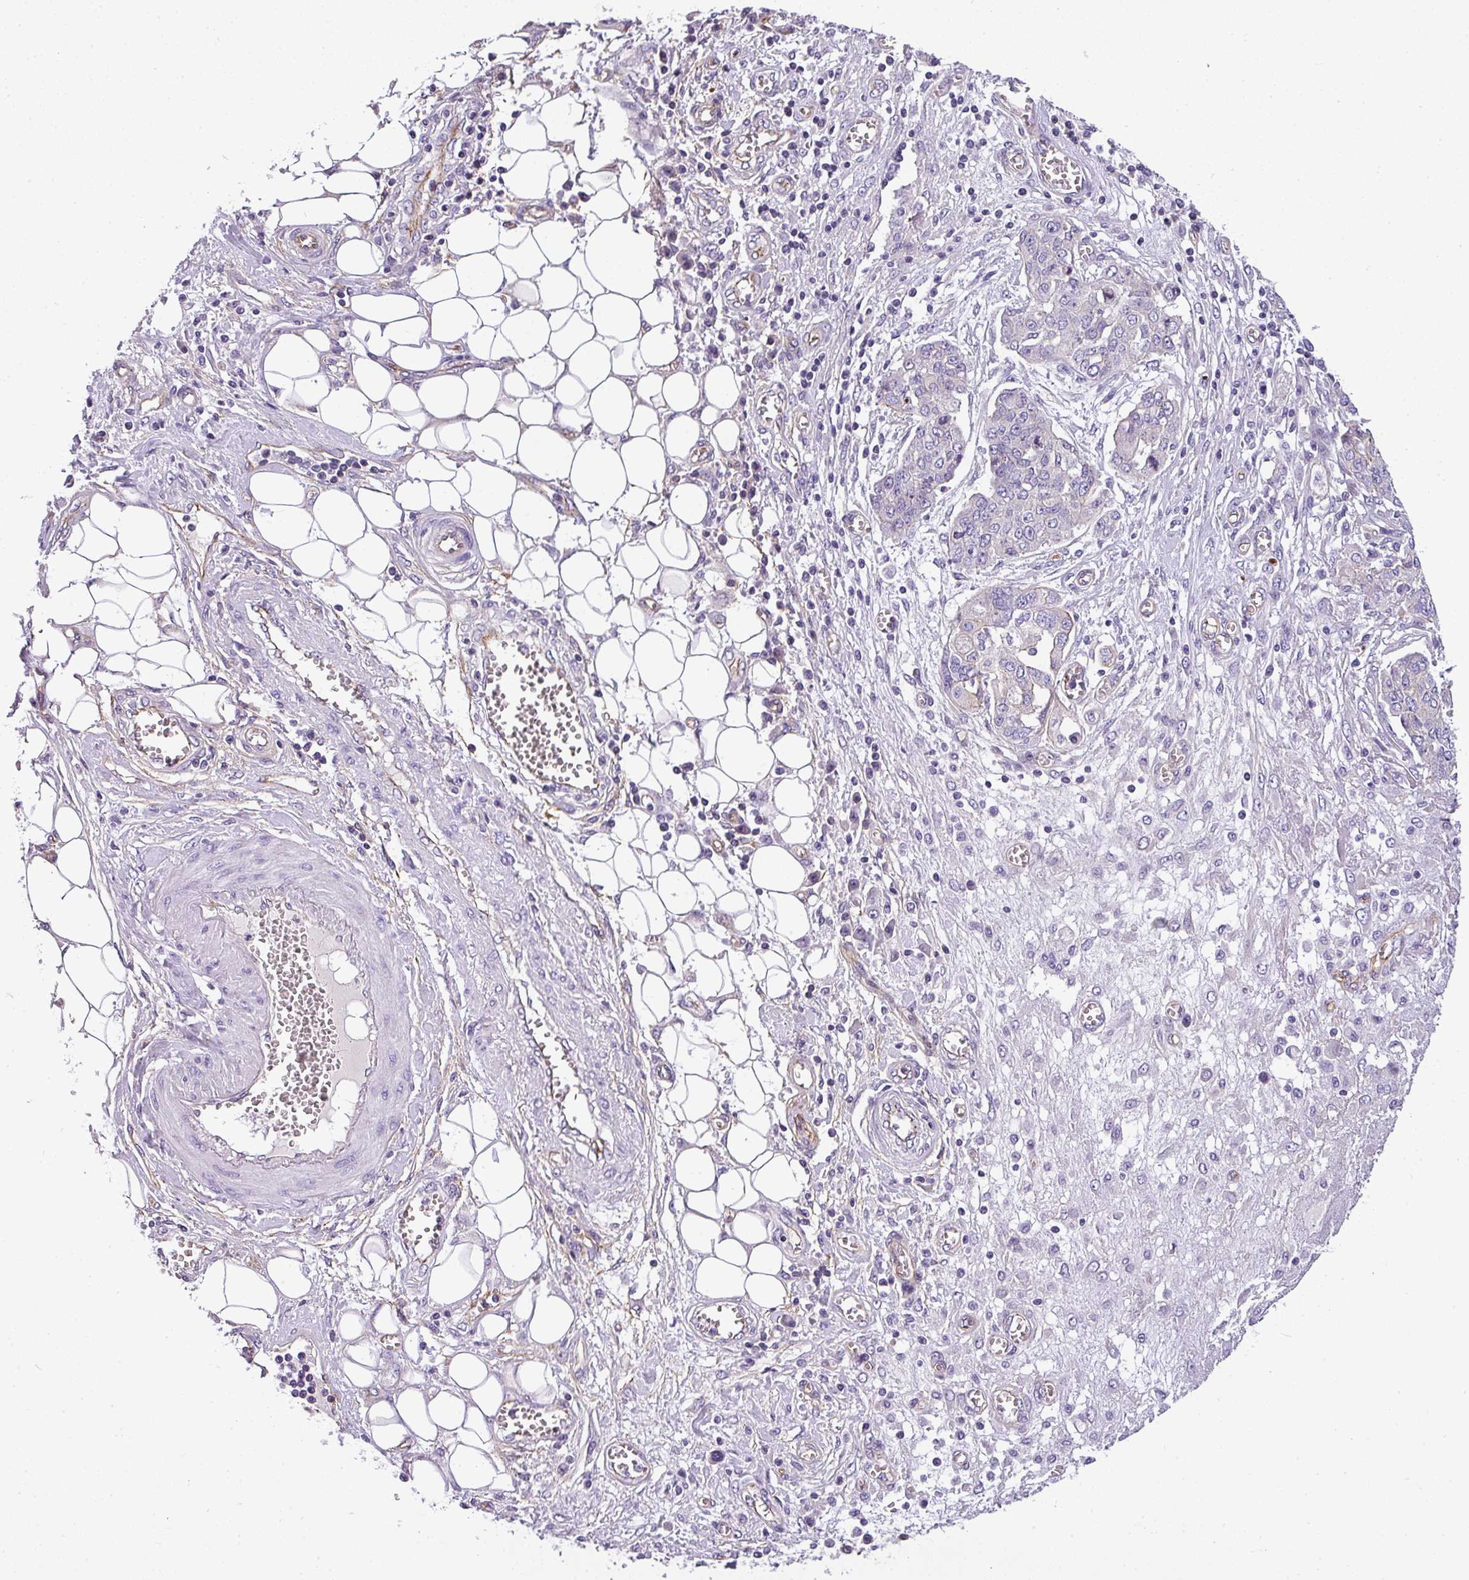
{"staining": {"intensity": "negative", "quantity": "none", "location": "none"}, "tissue": "ovarian cancer", "cell_type": "Tumor cells", "image_type": "cancer", "snomed": [{"axis": "morphology", "description": "Cystadenocarcinoma, serous, NOS"}, {"axis": "topography", "description": "Soft tissue"}, {"axis": "topography", "description": "Ovary"}], "caption": "A high-resolution photomicrograph shows IHC staining of ovarian cancer (serous cystadenocarcinoma), which demonstrates no significant expression in tumor cells.", "gene": "OR11H4", "patient": {"sex": "female", "age": 57}}